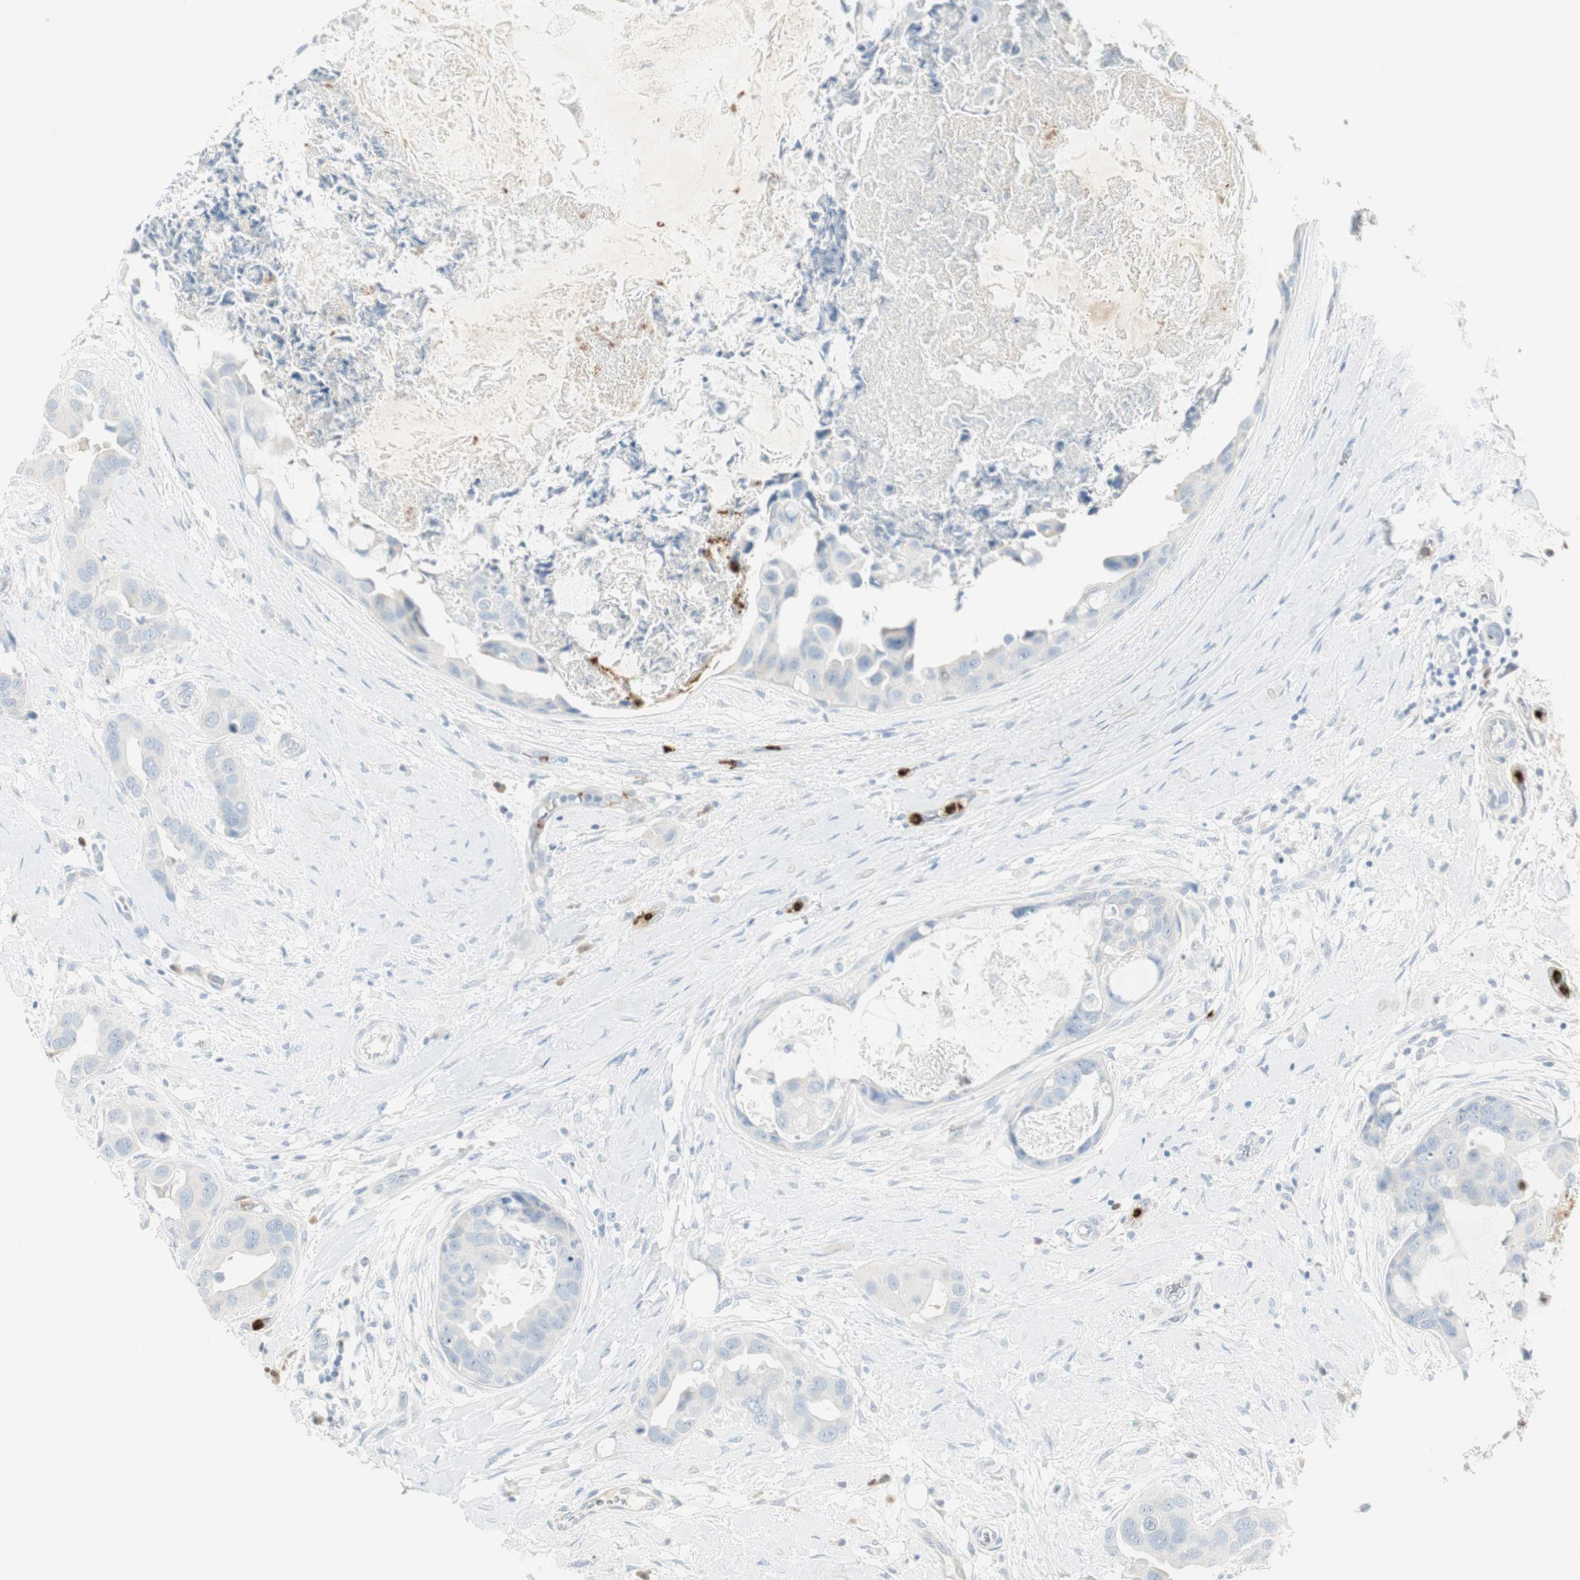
{"staining": {"intensity": "negative", "quantity": "none", "location": "none"}, "tissue": "breast cancer", "cell_type": "Tumor cells", "image_type": "cancer", "snomed": [{"axis": "morphology", "description": "Duct carcinoma"}, {"axis": "topography", "description": "Breast"}], "caption": "Image shows no protein positivity in tumor cells of breast infiltrating ductal carcinoma tissue.", "gene": "PRTN3", "patient": {"sex": "female", "age": 40}}